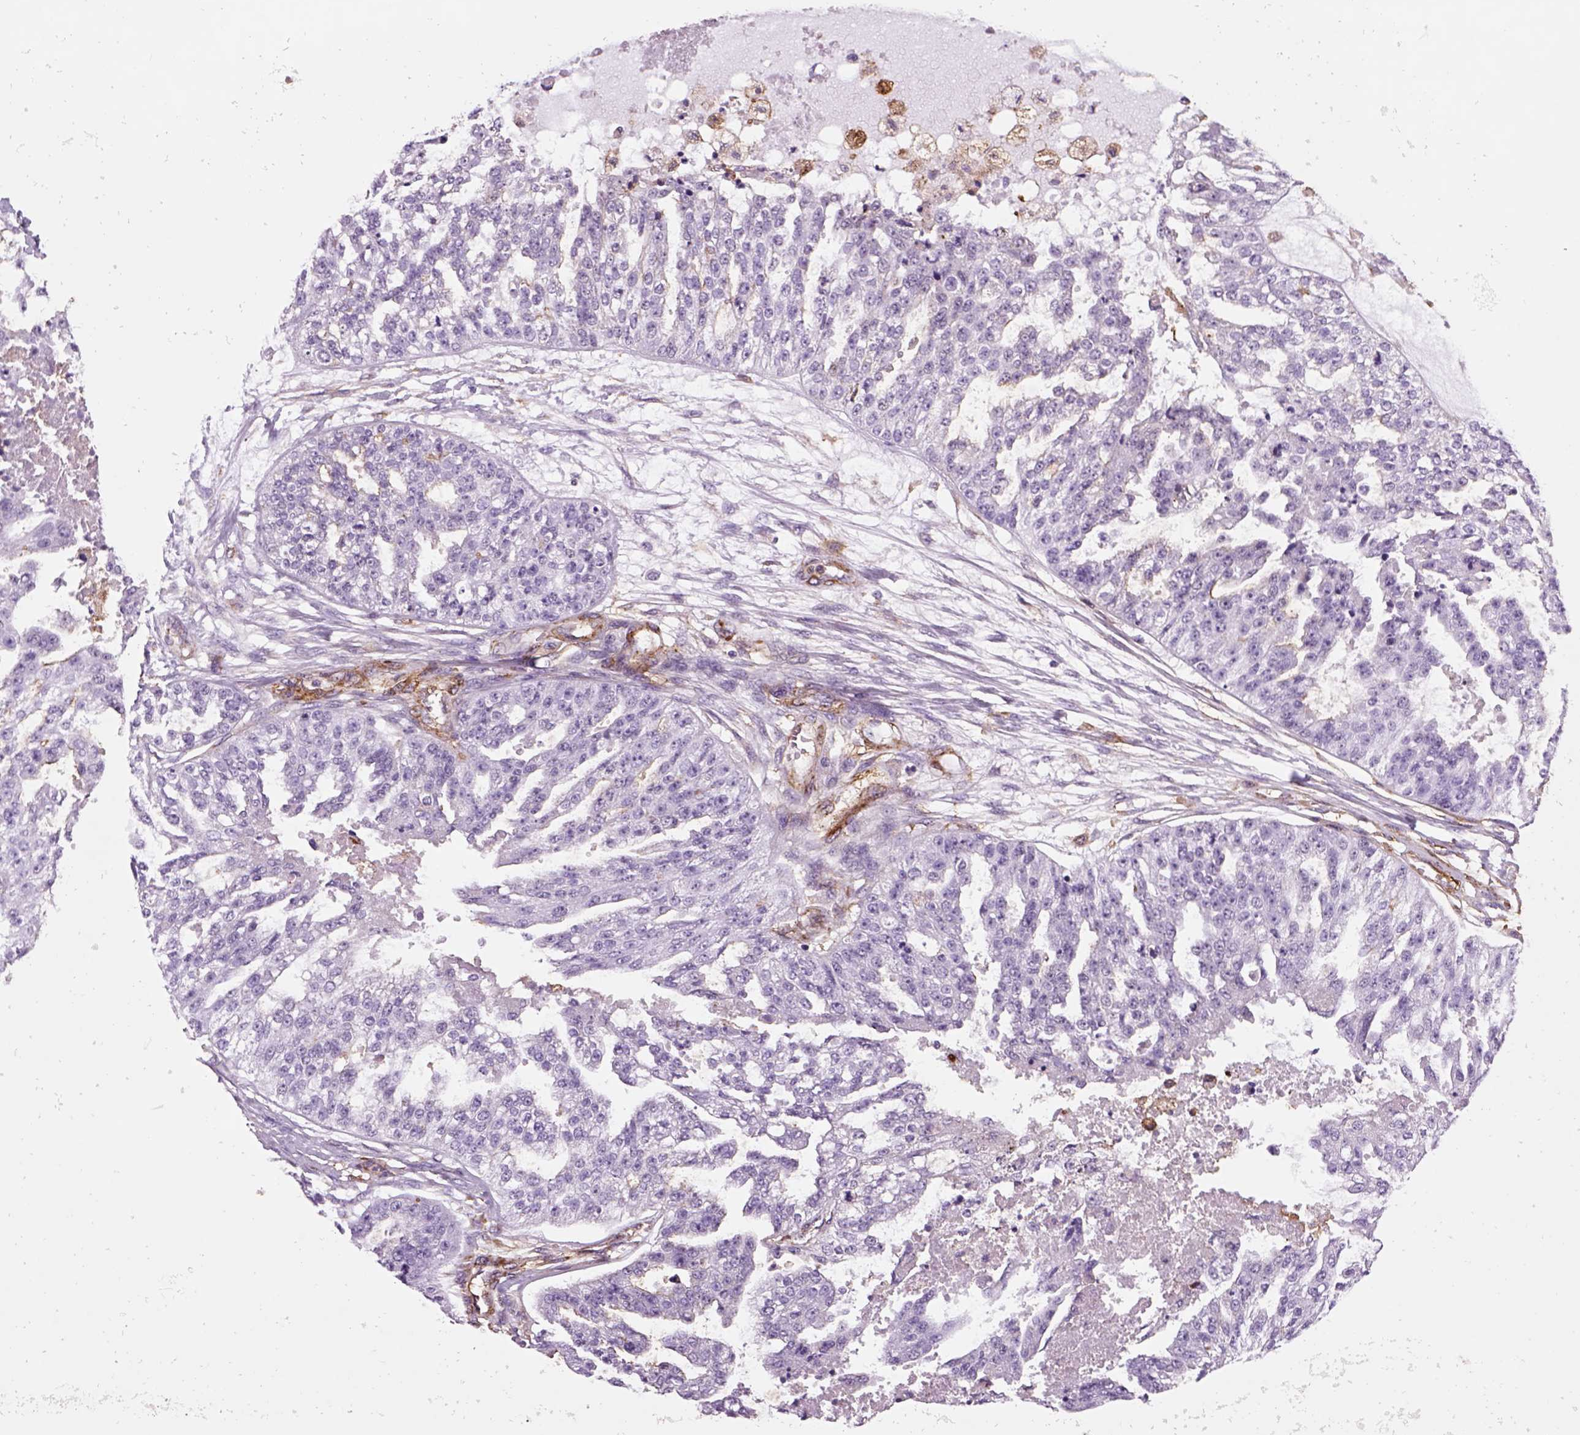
{"staining": {"intensity": "negative", "quantity": "none", "location": "none"}, "tissue": "ovarian cancer", "cell_type": "Tumor cells", "image_type": "cancer", "snomed": [{"axis": "morphology", "description": "Cystadenocarcinoma, serous, NOS"}, {"axis": "topography", "description": "Ovary"}], "caption": "DAB immunohistochemical staining of serous cystadenocarcinoma (ovarian) reveals no significant positivity in tumor cells.", "gene": "MARCKS", "patient": {"sex": "female", "age": 58}}